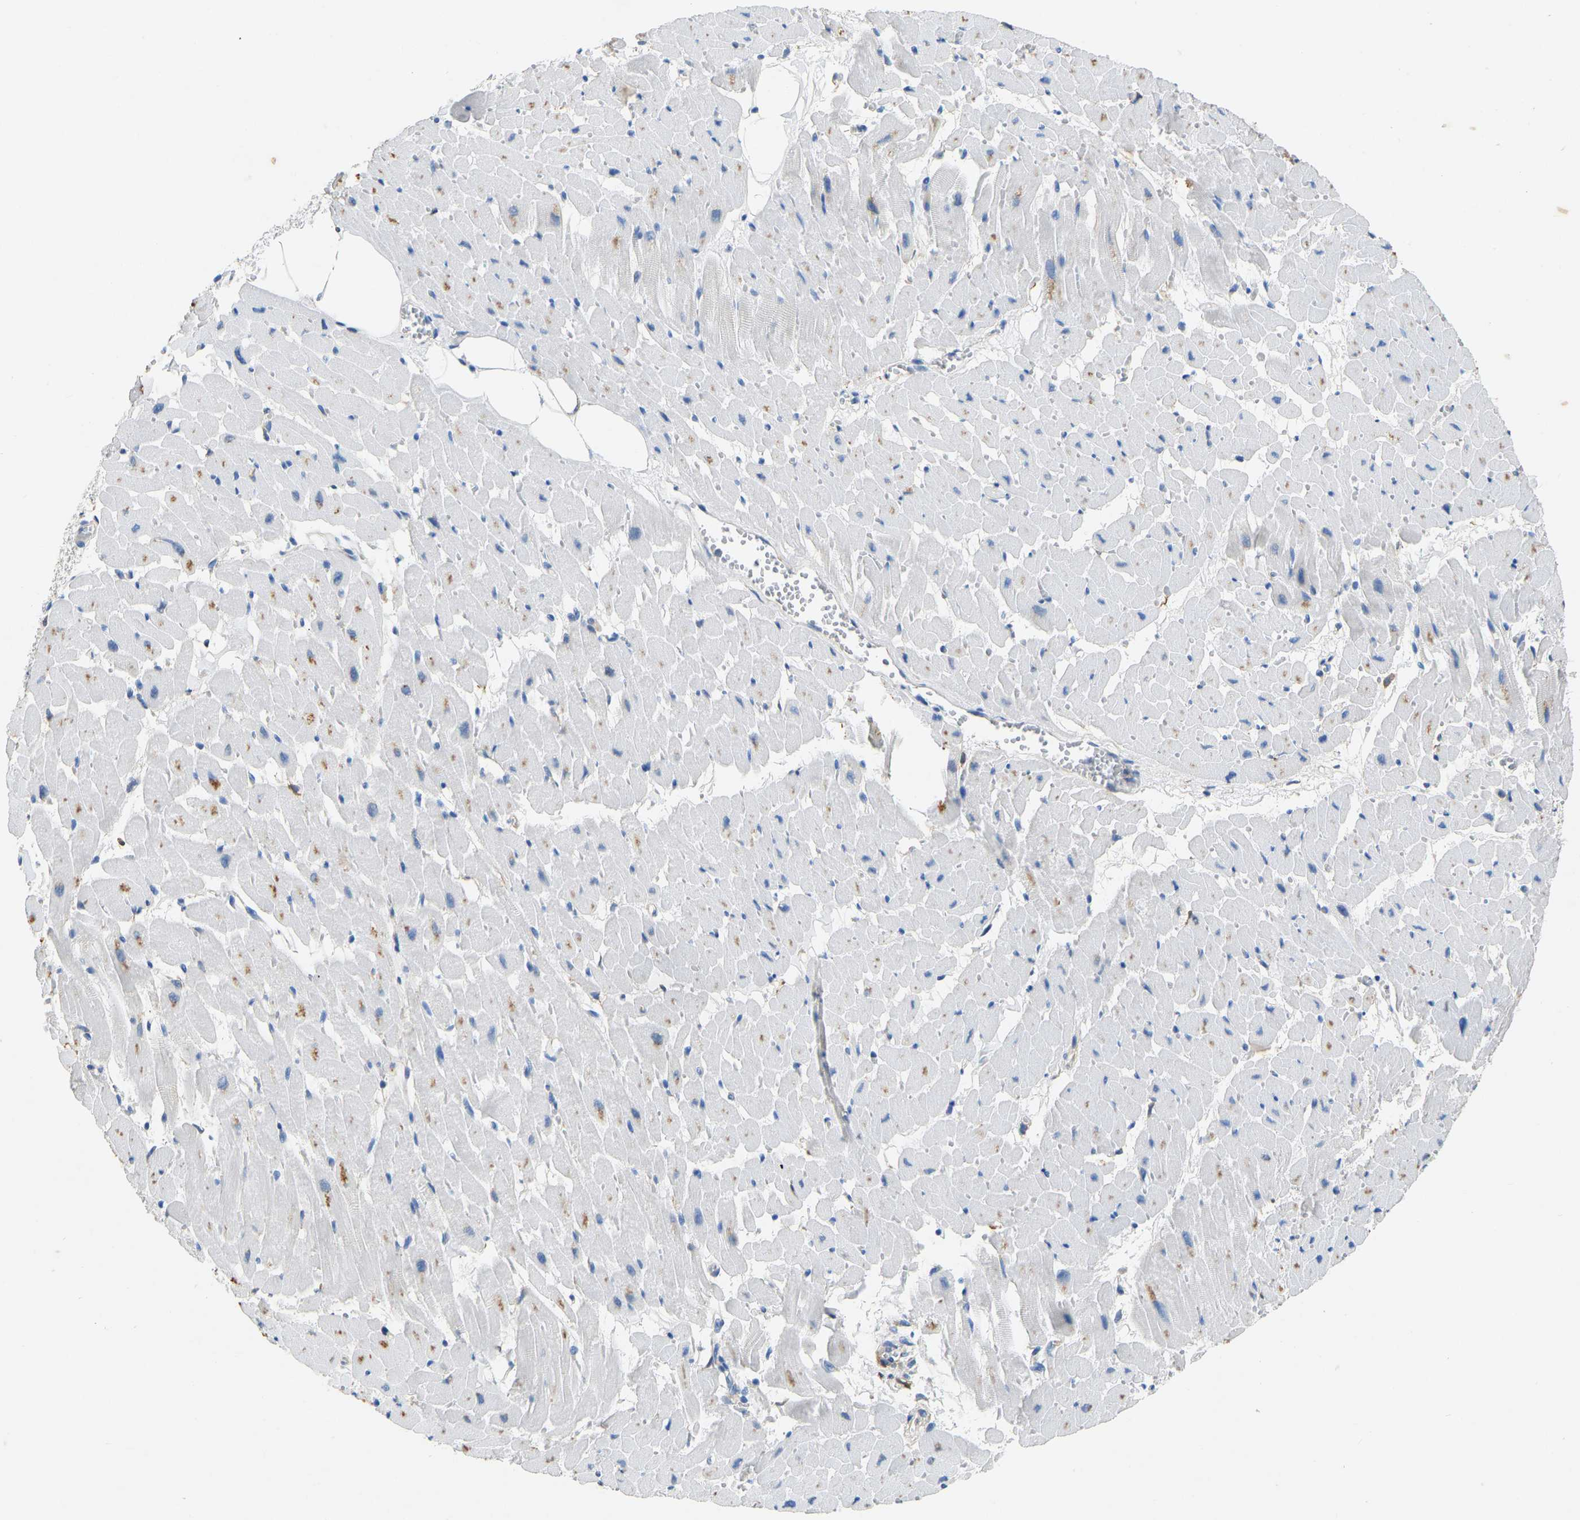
{"staining": {"intensity": "moderate", "quantity": "<25%", "location": "cytoplasmic/membranous"}, "tissue": "heart muscle", "cell_type": "Cardiomyocytes", "image_type": "normal", "snomed": [{"axis": "morphology", "description": "Normal tissue, NOS"}, {"axis": "topography", "description": "Heart"}], "caption": "Normal heart muscle reveals moderate cytoplasmic/membranous positivity in about <25% of cardiomyocytes, visualized by immunohistochemistry. (Stains: DAB (3,3'-diaminobenzidine) in brown, nuclei in blue, Microscopy: brightfield microscopy at high magnification).", "gene": "TECTA", "patient": {"sex": "female", "age": 19}}